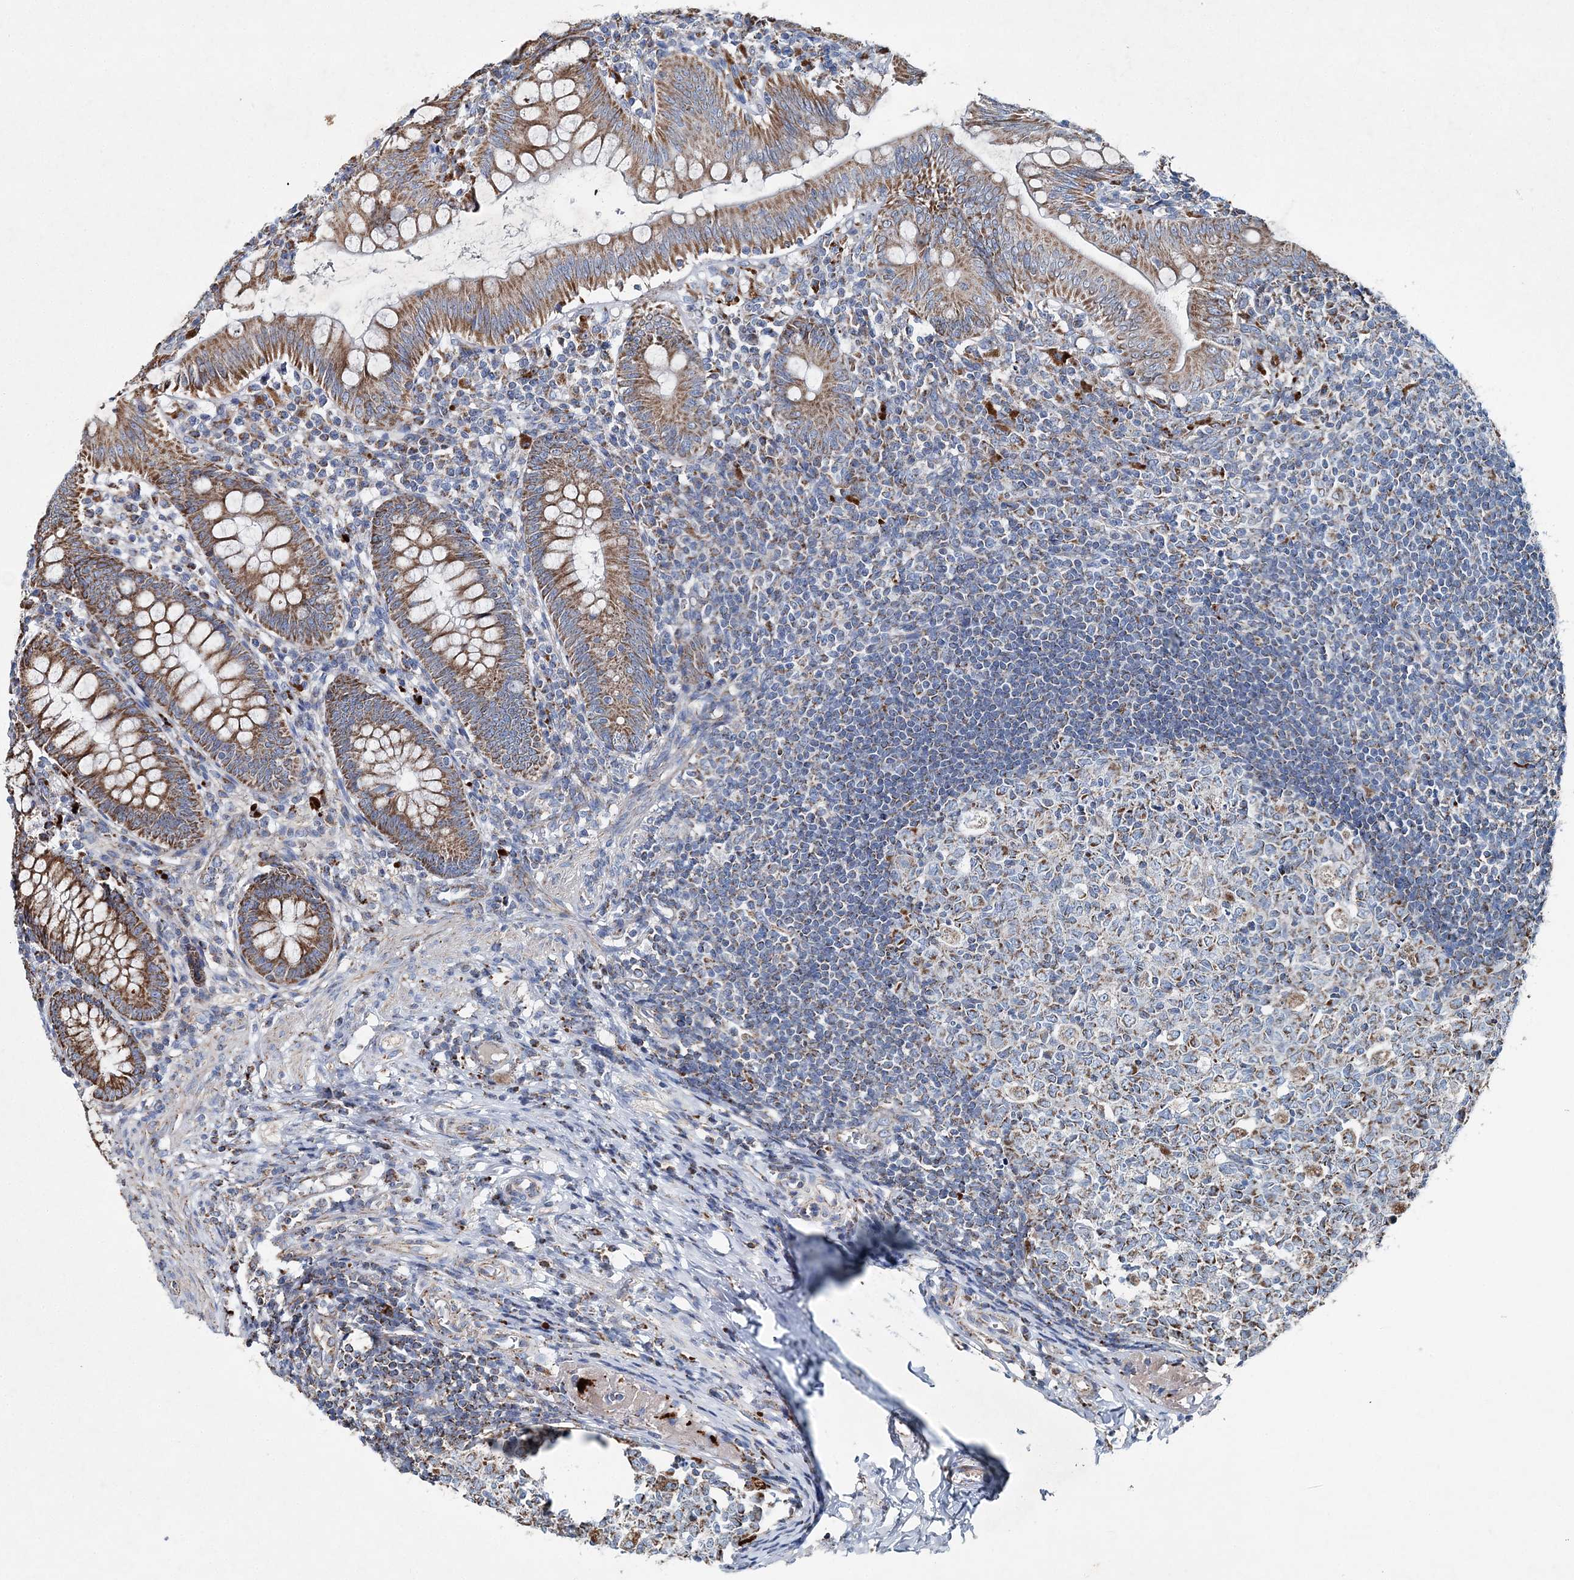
{"staining": {"intensity": "moderate", "quantity": ">75%", "location": "cytoplasmic/membranous"}, "tissue": "appendix", "cell_type": "Glandular cells", "image_type": "normal", "snomed": [{"axis": "morphology", "description": "Normal tissue, NOS"}, {"axis": "topography", "description": "Appendix"}], "caption": "A high-resolution histopathology image shows immunohistochemistry staining of normal appendix, which reveals moderate cytoplasmic/membranous expression in approximately >75% of glandular cells.", "gene": "SPAG16", "patient": {"sex": "male", "age": 14}}